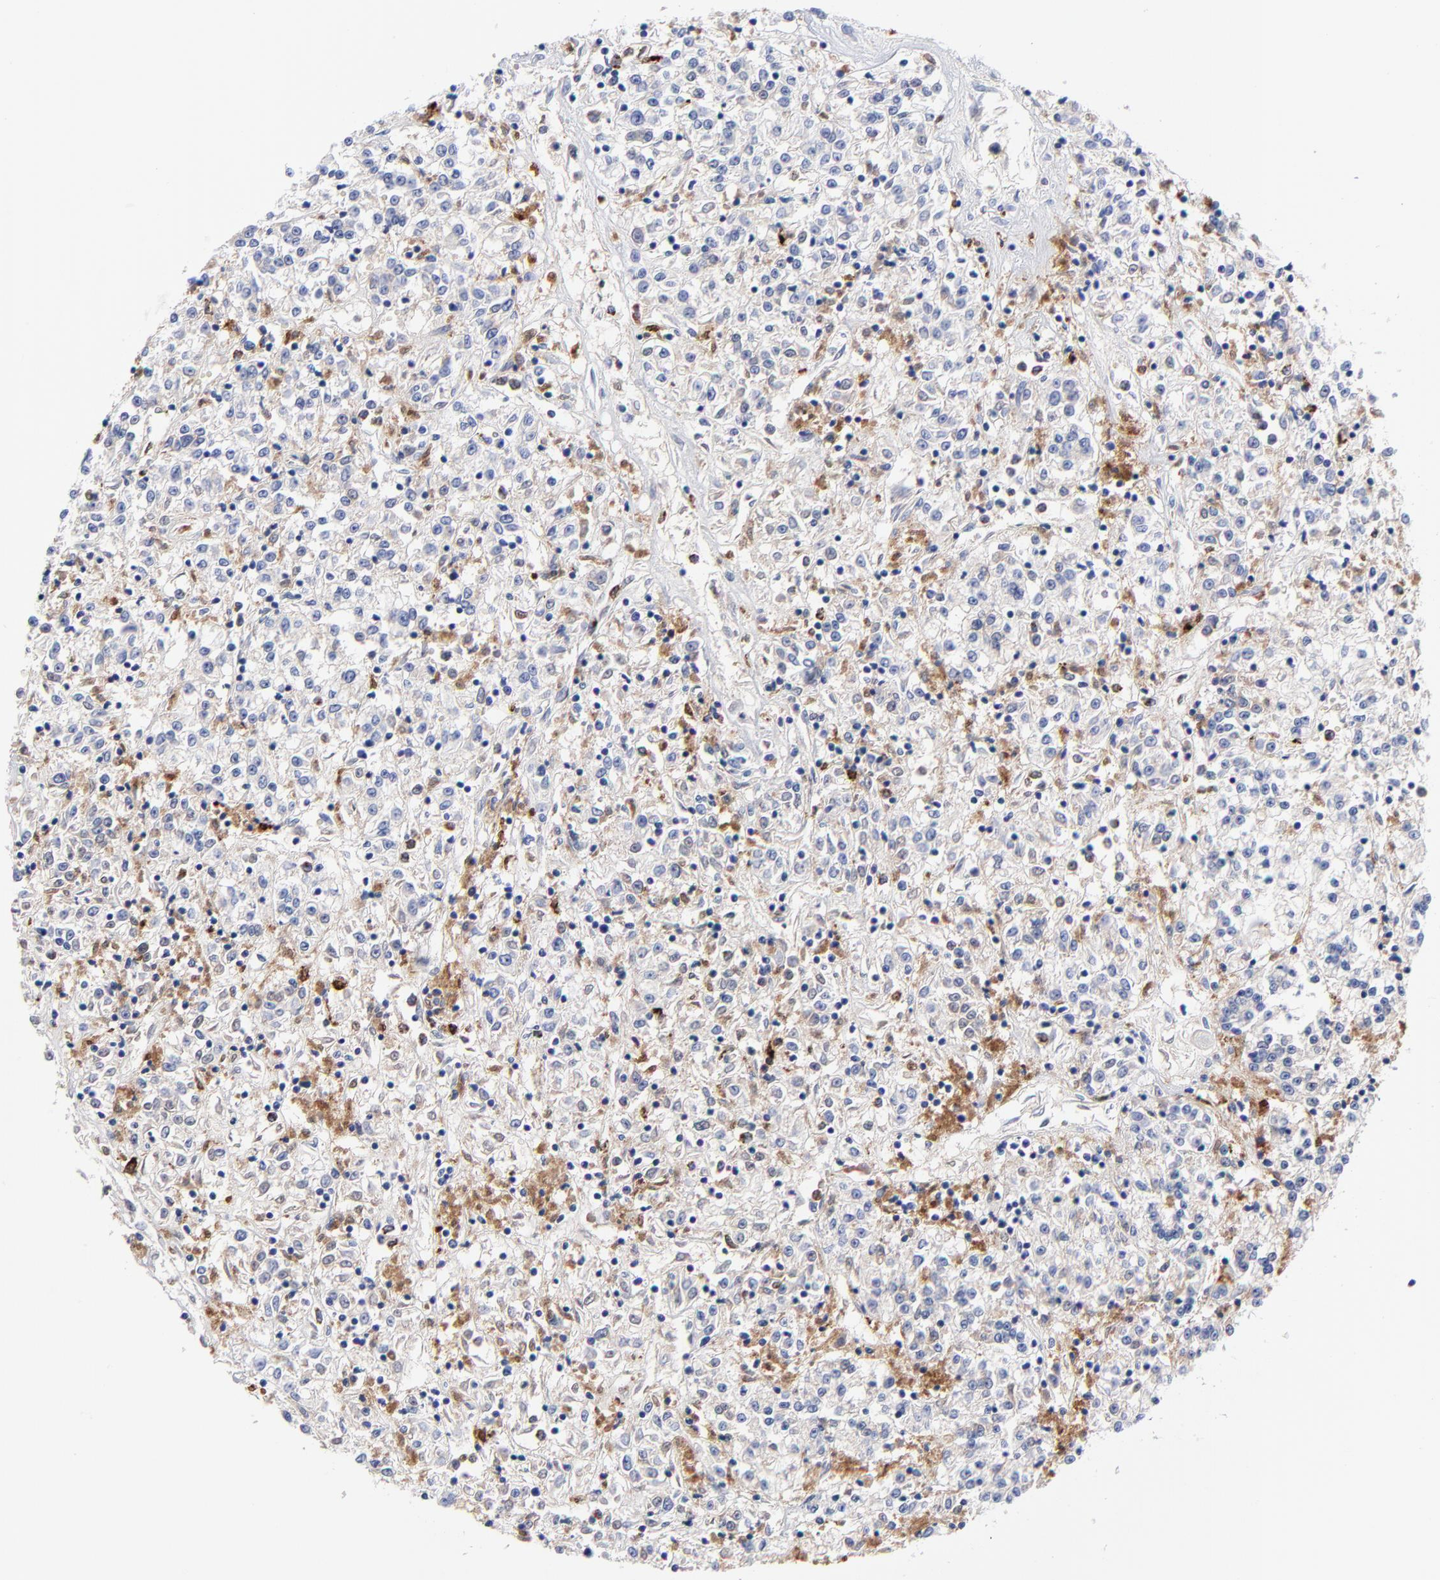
{"staining": {"intensity": "weak", "quantity": "<25%", "location": "cytoplasmic/membranous"}, "tissue": "renal cancer", "cell_type": "Tumor cells", "image_type": "cancer", "snomed": [{"axis": "morphology", "description": "Adenocarcinoma, NOS"}, {"axis": "topography", "description": "Kidney"}], "caption": "Renal adenocarcinoma was stained to show a protein in brown. There is no significant staining in tumor cells.", "gene": "CPVL", "patient": {"sex": "female", "age": 76}}